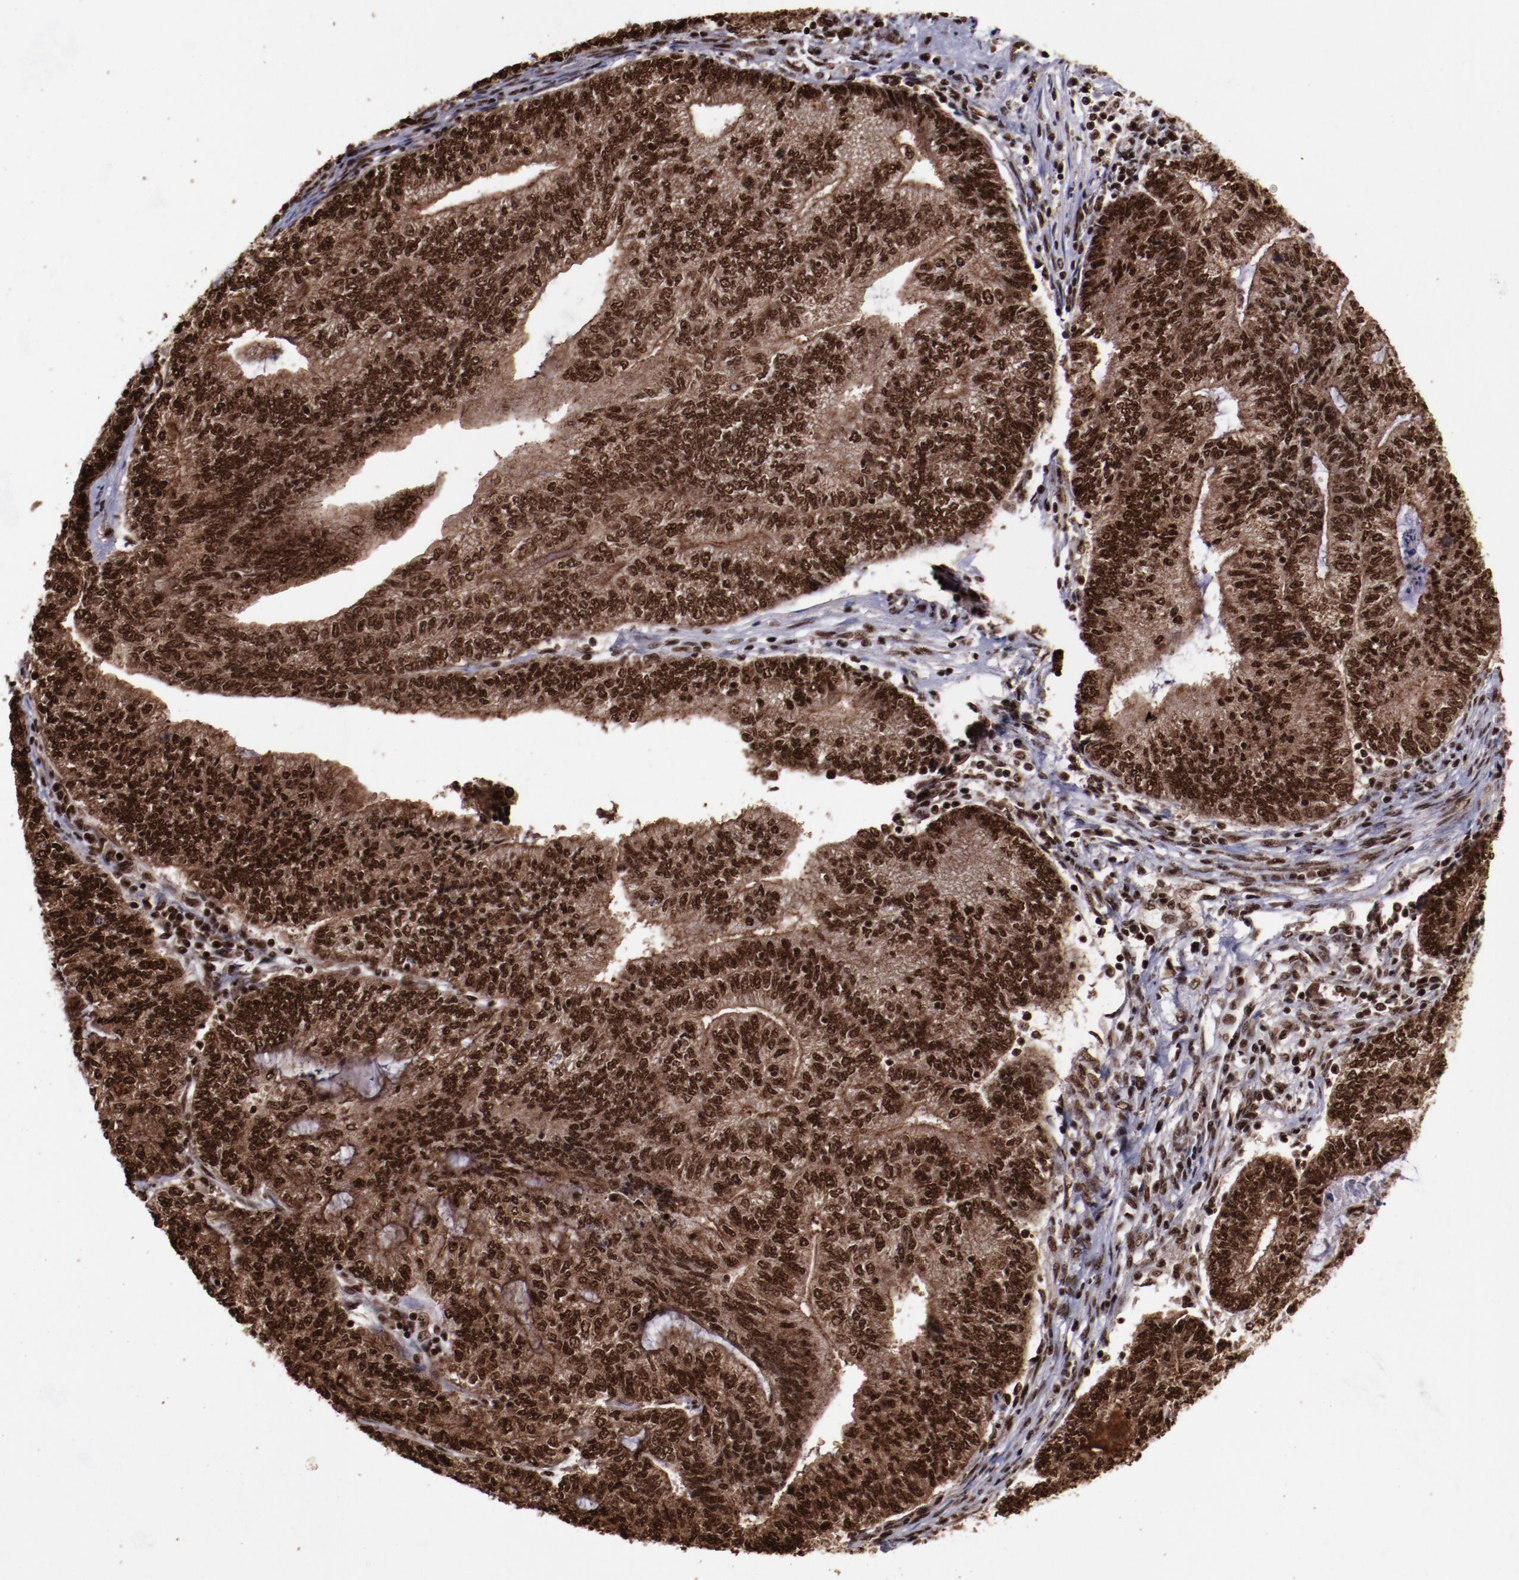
{"staining": {"intensity": "strong", "quantity": ">75%", "location": "cytoplasmic/membranous,nuclear"}, "tissue": "endometrial cancer", "cell_type": "Tumor cells", "image_type": "cancer", "snomed": [{"axis": "morphology", "description": "Adenocarcinoma, NOS"}, {"axis": "topography", "description": "Uterus"}, {"axis": "topography", "description": "Endometrium"}], "caption": "Strong cytoplasmic/membranous and nuclear staining is seen in about >75% of tumor cells in endometrial cancer.", "gene": "SNW1", "patient": {"sex": "female", "age": 70}}